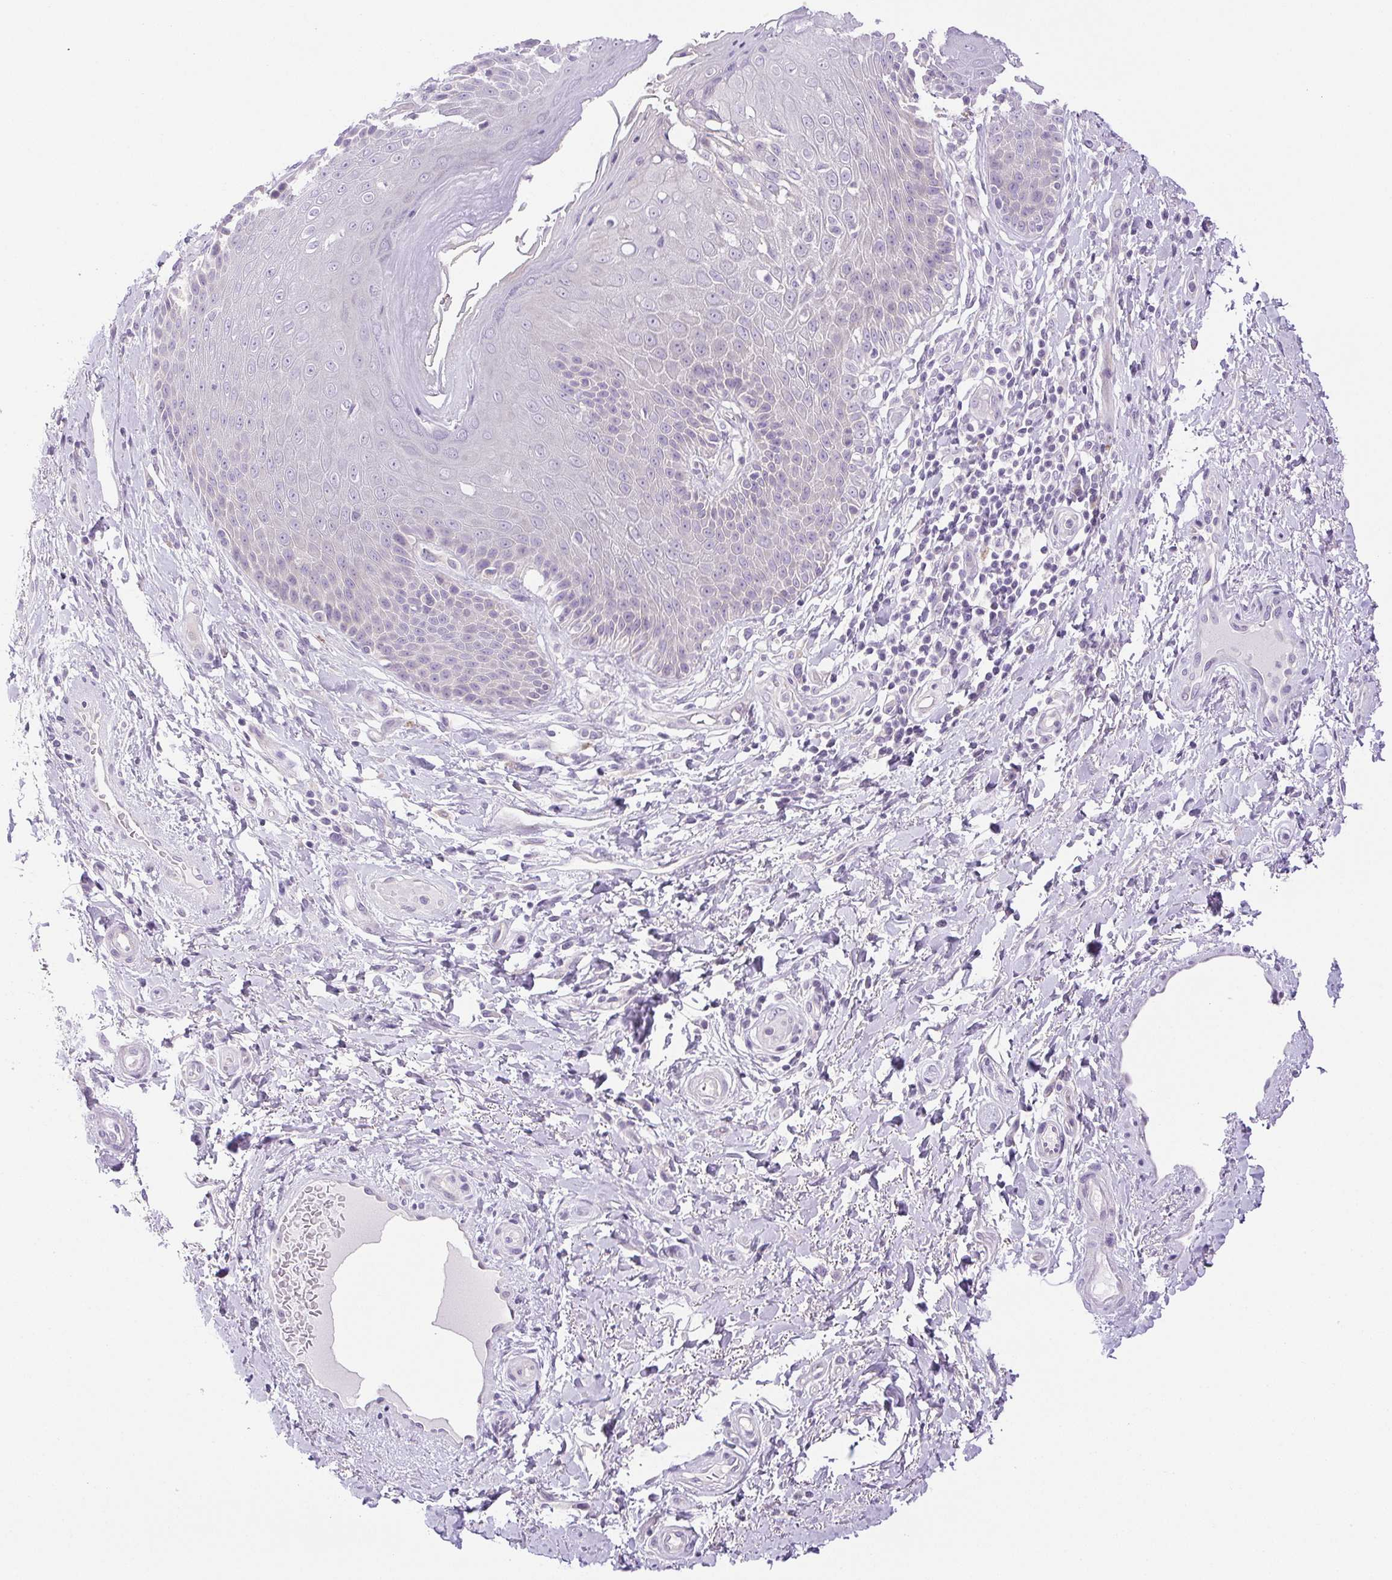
{"staining": {"intensity": "negative", "quantity": "none", "location": "none"}, "tissue": "skin", "cell_type": "Epidermal cells", "image_type": "normal", "snomed": [{"axis": "morphology", "description": "Normal tissue, NOS"}, {"axis": "topography", "description": "Anal"}, {"axis": "topography", "description": "Peripheral nerve tissue"}], "caption": "Normal skin was stained to show a protein in brown. There is no significant positivity in epidermal cells. Brightfield microscopy of IHC stained with DAB (brown) and hematoxylin (blue), captured at high magnification.", "gene": "PAPPA2", "patient": {"sex": "male", "age": 51}}